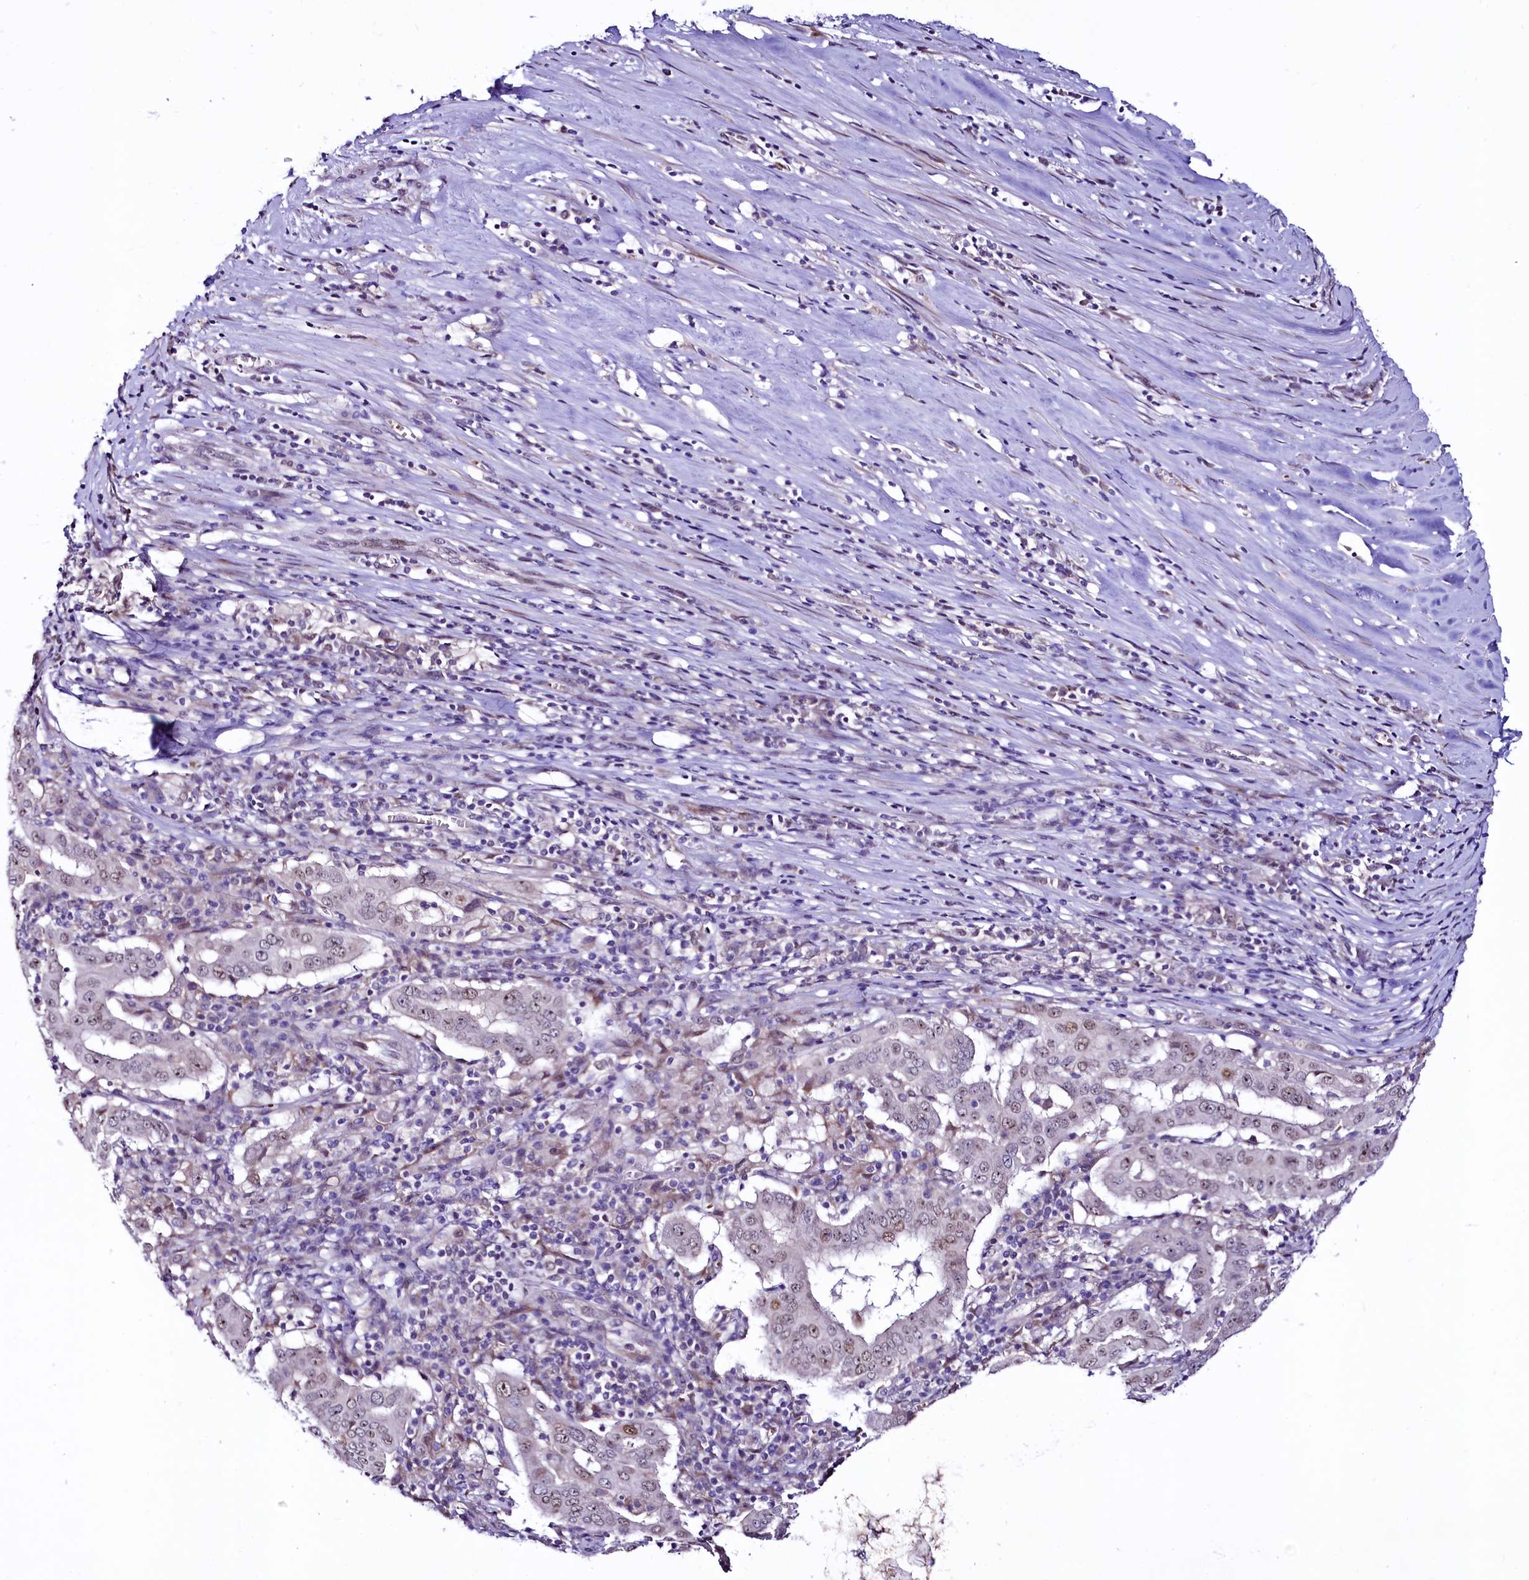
{"staining": {"intensity": "weak", "quantity": "25%-75%", "location": "nuclear"}, "tissue": "pancreatic cancer", "cell_type": "Tumor cells", "image_type": "cancer", "snomed": [{"axis": "morphology", "description": "Adenocarcinoma, NOS"}, {"axis": "topography", "description": "Pancreas"}], "caption": "Pancreatic cancer was stained to show a protein in brown. There is low levels of weak nuclear staining in about 25%-75% of tumor cells.", "gene": "LEUTX", "patient": {"sex": "male", "age": 63}}